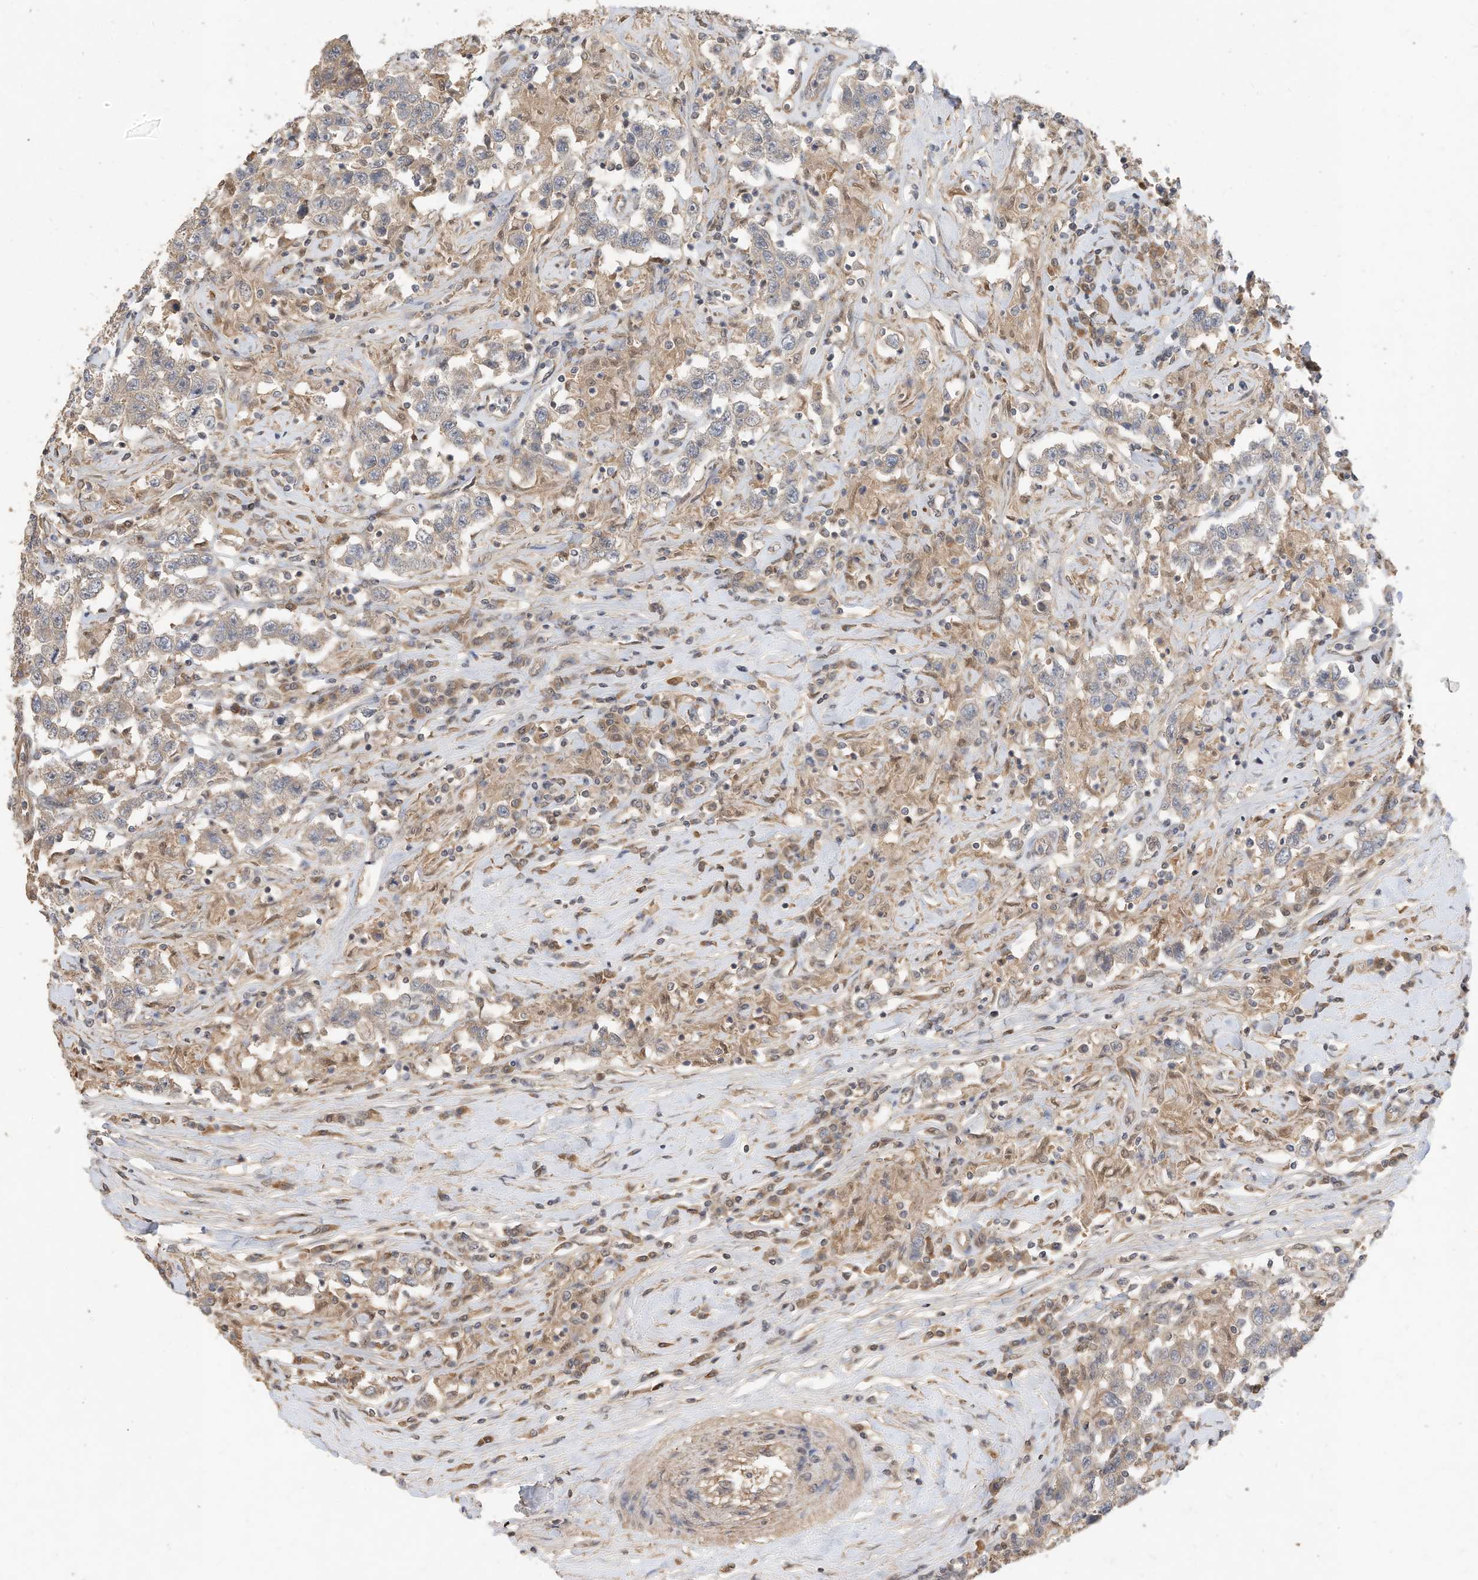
{"staining": {"intensity": "weak", "quantity": "25%-75%", "location": "cytoplasmic/membranous"}, "tissue": "testis cancer", "cell_type": "Tumor cells", "image_type": "cancer", "snomed": [{"axis": "morphology", "description": "Seminoma, NOS"}, {"axis": "topography", "description": "Testis"}], "caption": "Weak cytoplasmic/membranous expression for a protein is identified in approximately 25%-75% of tumor cells of seminoma (testis) using immunohistochemistry.", "gene": "OFD1", "patient": {"sex": "male", "age": 41}}